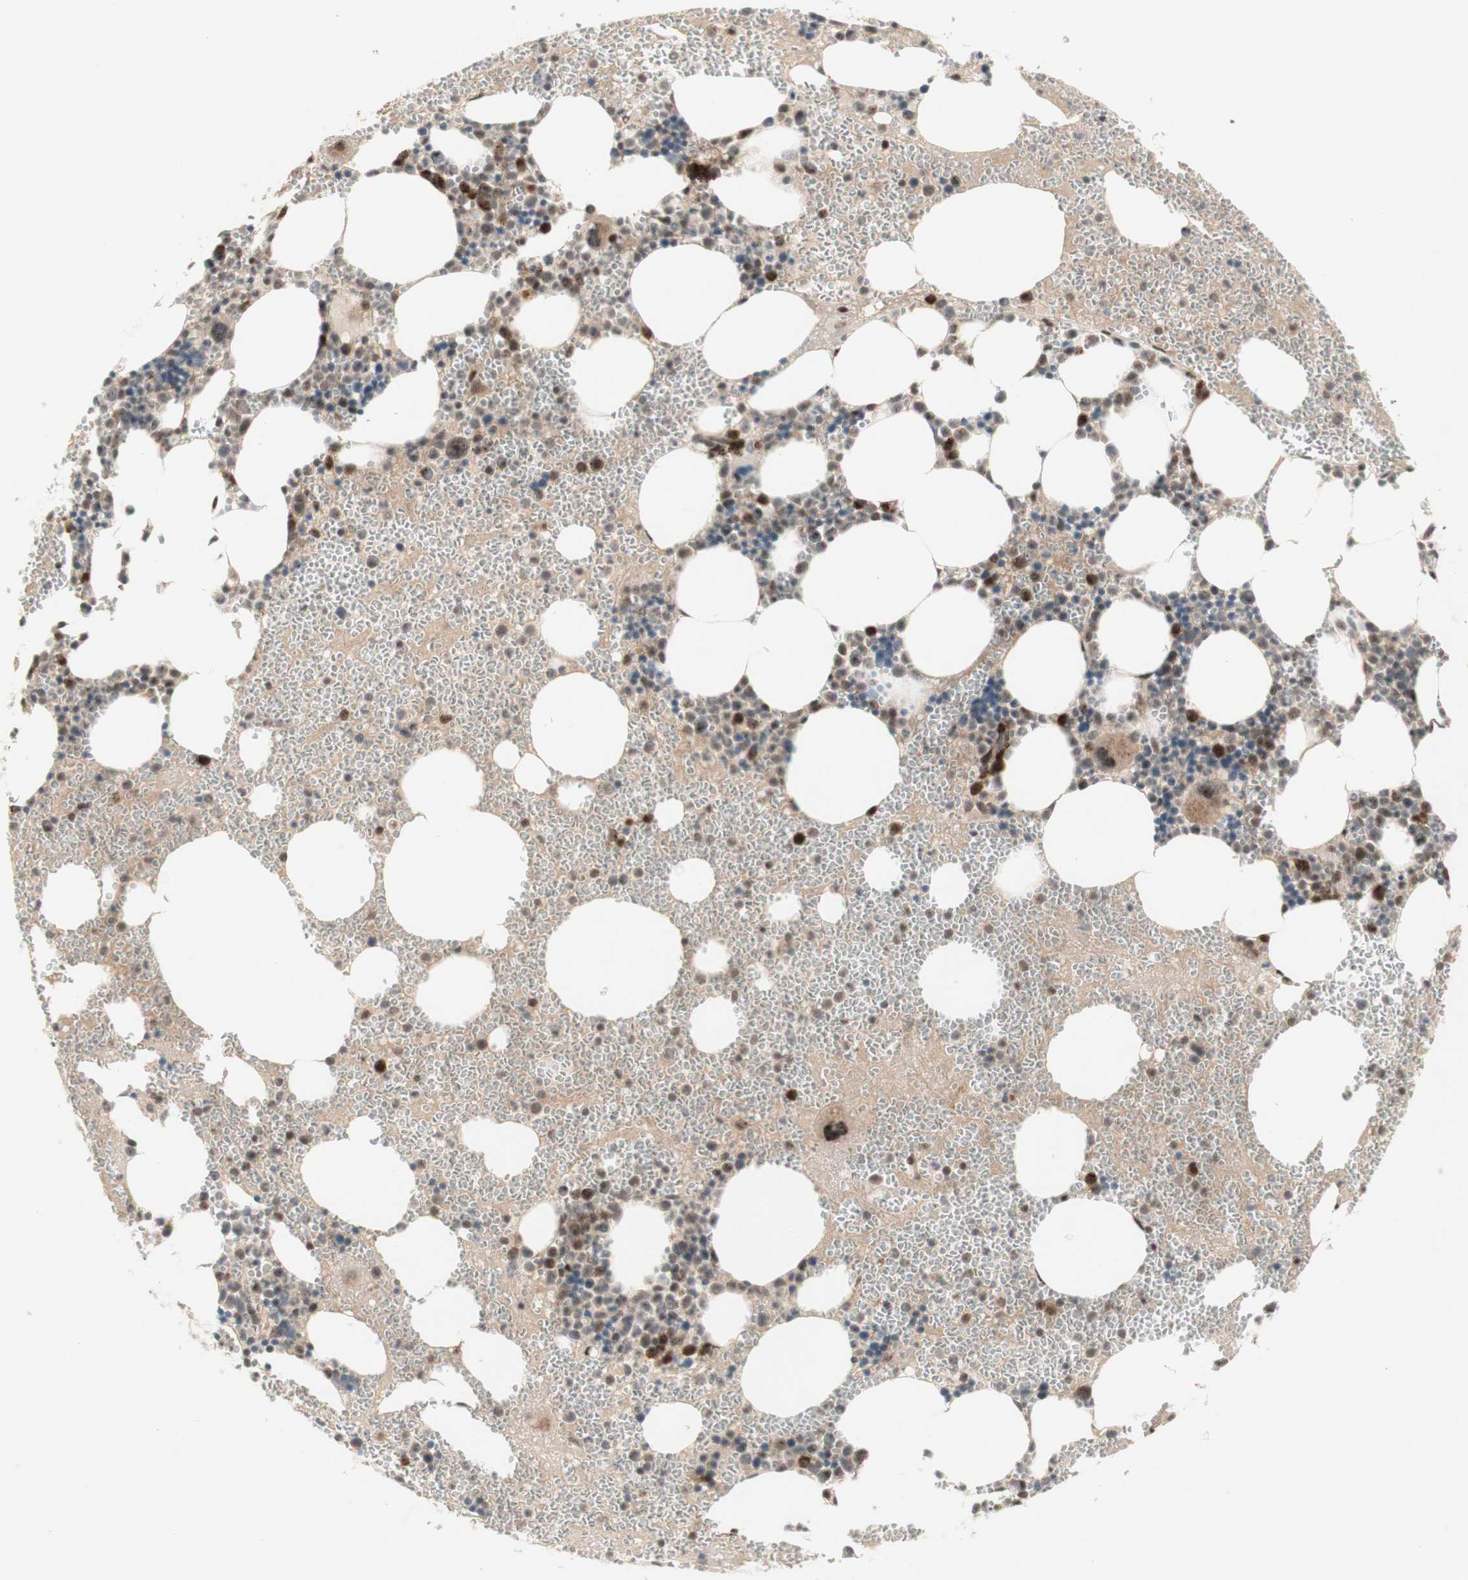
{"staining": {"intensity": "moderate", "quantity": "25%-75%", "location": "cytoplasmic/membranous,nuclear"}, "tissue": "bone marrow", "cell_type": "Hematopoietic cells", "image_type": "normal", "snomed": [{"axis": "morphology", "description": "Normal tissue, NOS"}, {"axis": "morphology", "description": "Inflammation, NOS"}, {"axis": "topography", "description": "Bone marrow"}], "caption": "An immunohistochemistry (IHC) histopathology image of unremarkable tissue is shown. Protein staining in brown shows moderate cytoplasmic/membranous,nuclear positivity in bone marrow within hematopoietic cells. (DAB (3,3'-diaminobenzidine) = brown stain, brightfield microscopy at high magnification).", "gene": "CYLD", "patient": {"sex": "female", "age": 76}}